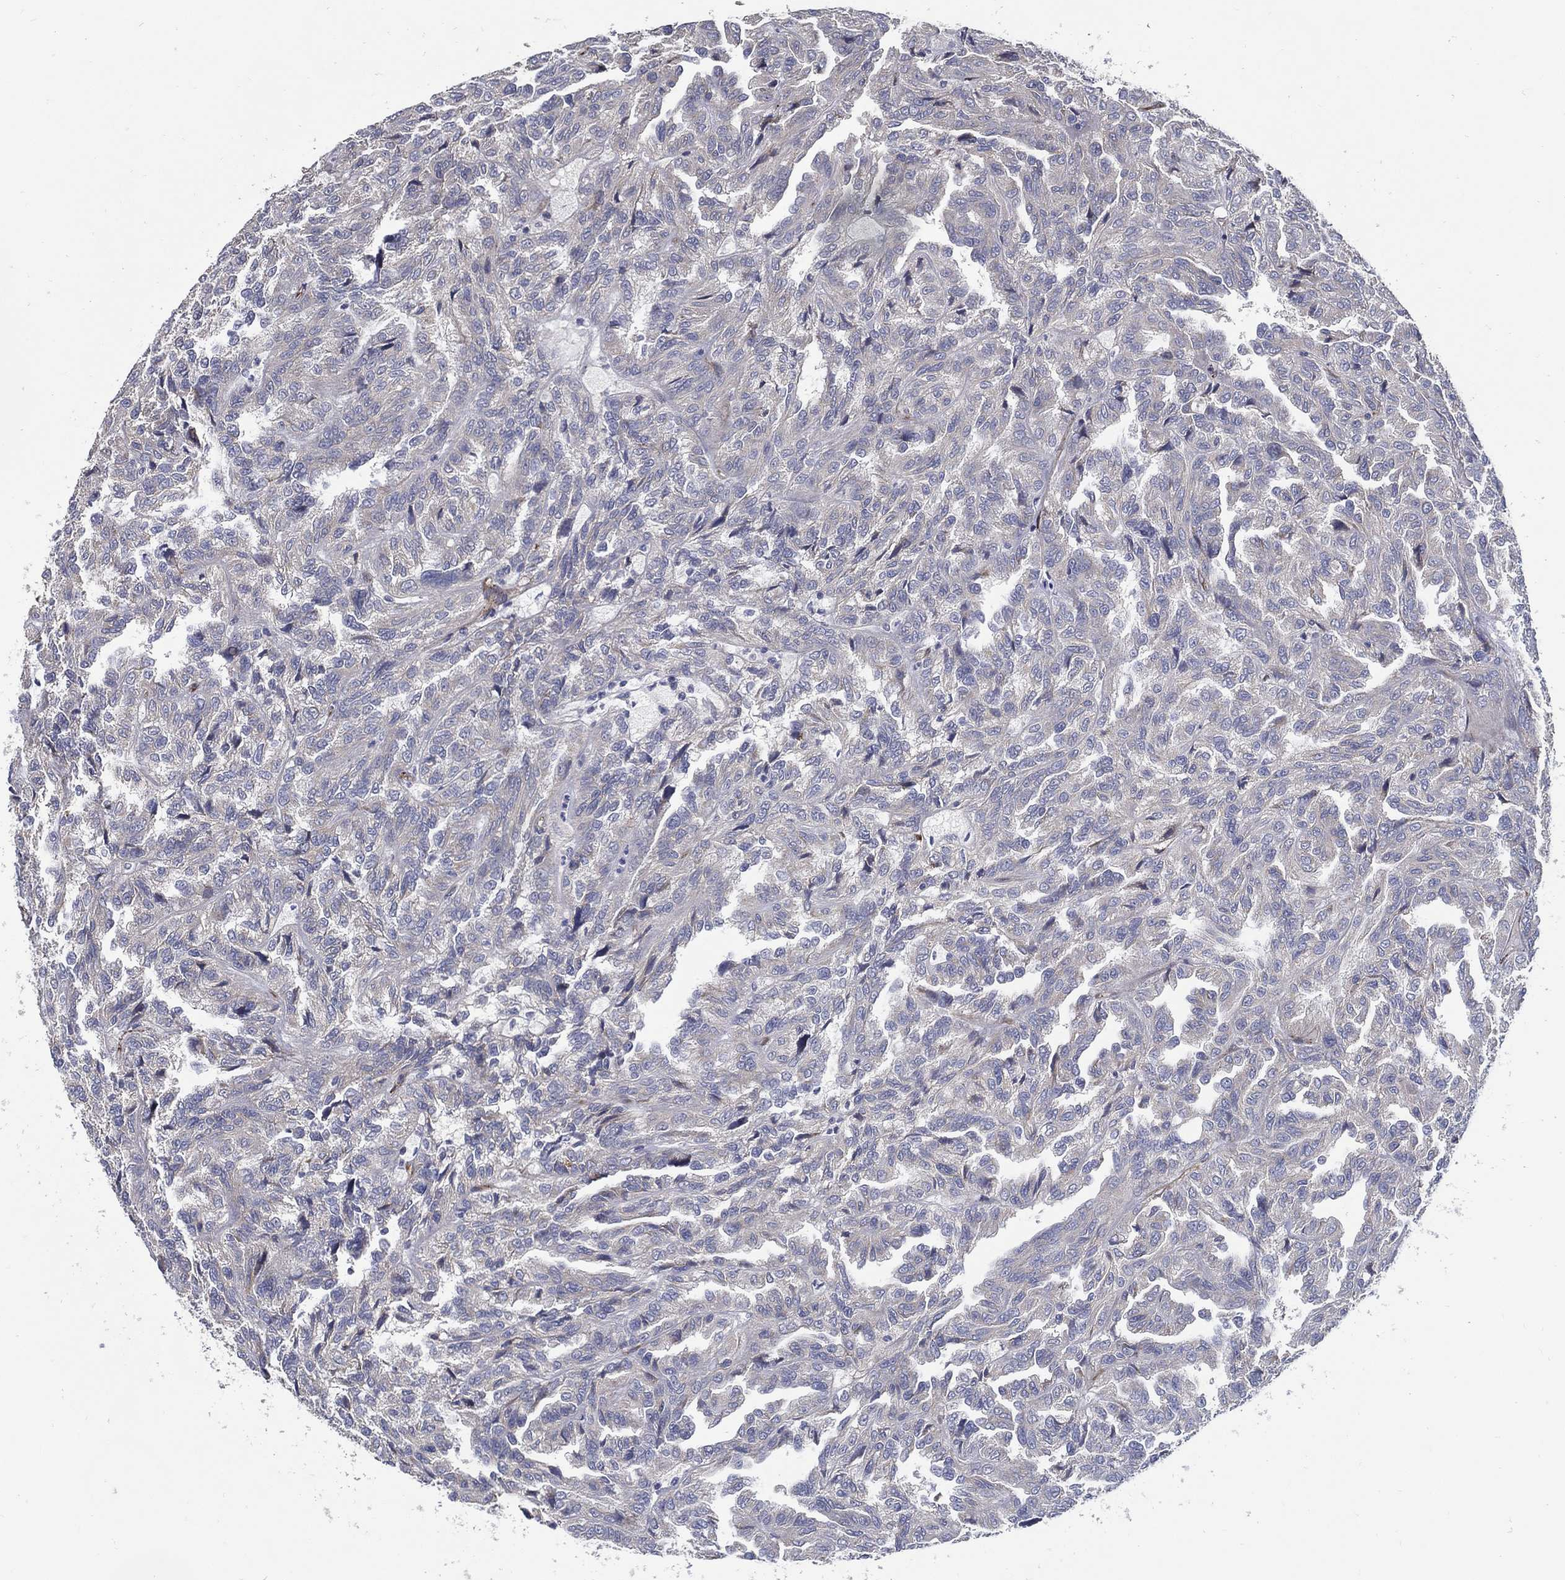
{"staining": {"intensity": "negative", "quantity": "none", "location": "none"}, "tissue": "renal cancer", "cell_type": "Tumor cells", "image_type": "cancer", "snomed": [{"axis": "morphology", "description": "Adenocarcinoma, NOS"}, {"axis": "topography", "description": "Kidney"}], "caption": "Human renal cancer stained for a protein using immunohistochemistry (IHC) exhibits no positivity in tumor cells.", "gene": "ARHGAP11A", "patient": {"sex": "male", "age": 79}}